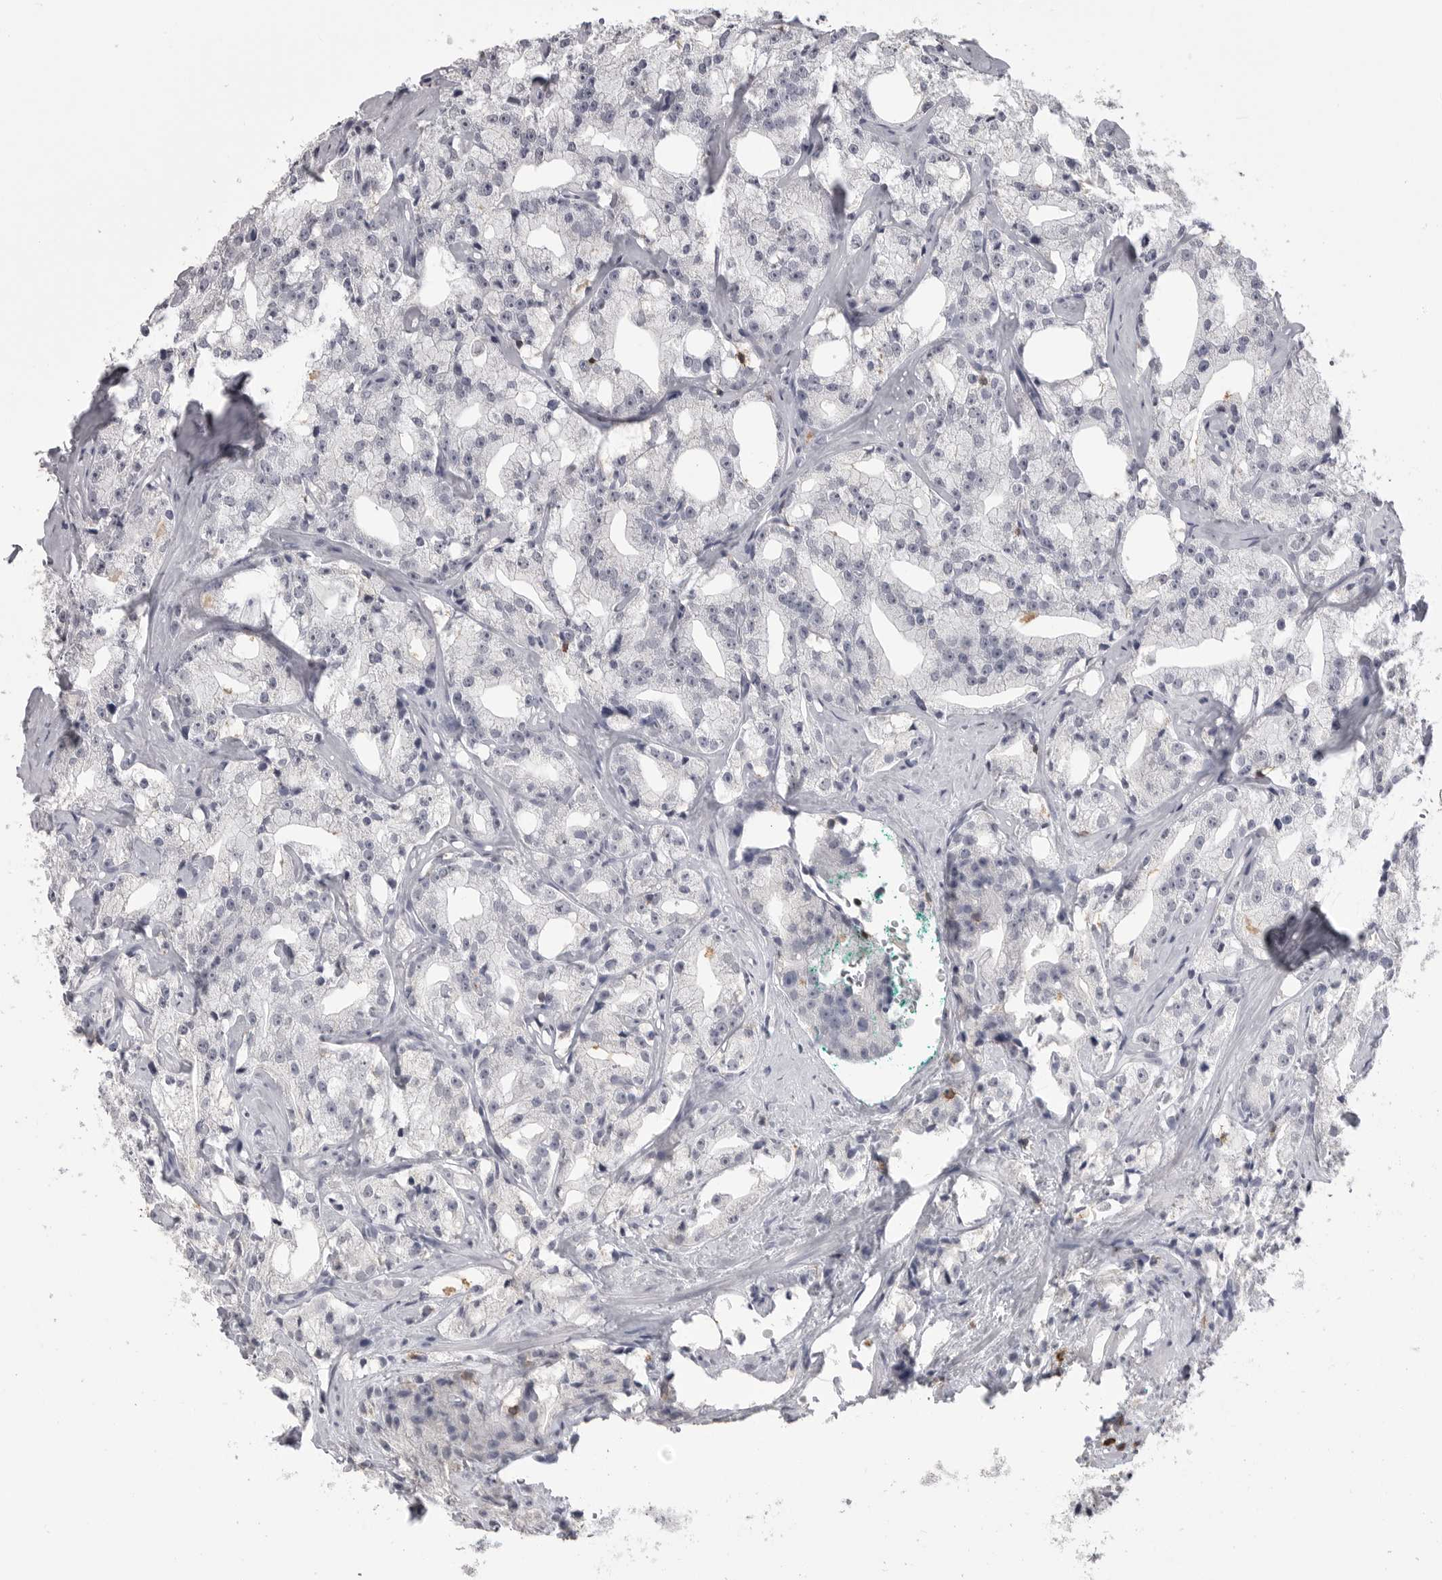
{"staining": {"intensity": "negative", "quantity": "none", "location": "none"}, "tissue": "prostate cancer", "cell_type": "Tumor cells", "image_type": "cancer", "snomed": [{"axis": "morphology", "description": "Adenocarcinoma, High grade"}, {"axis": "topography", "description": "Prostate"}], "caption": "DAB (3,3'-diaminobenzidine) immunohistochemical staining of prostate cancer (adenocarcinoma (high-grade)) exhibits no significant positivity in tumor cells.", "gene": "ITGAL", "patient": {"sex": "male", "age": 64}}